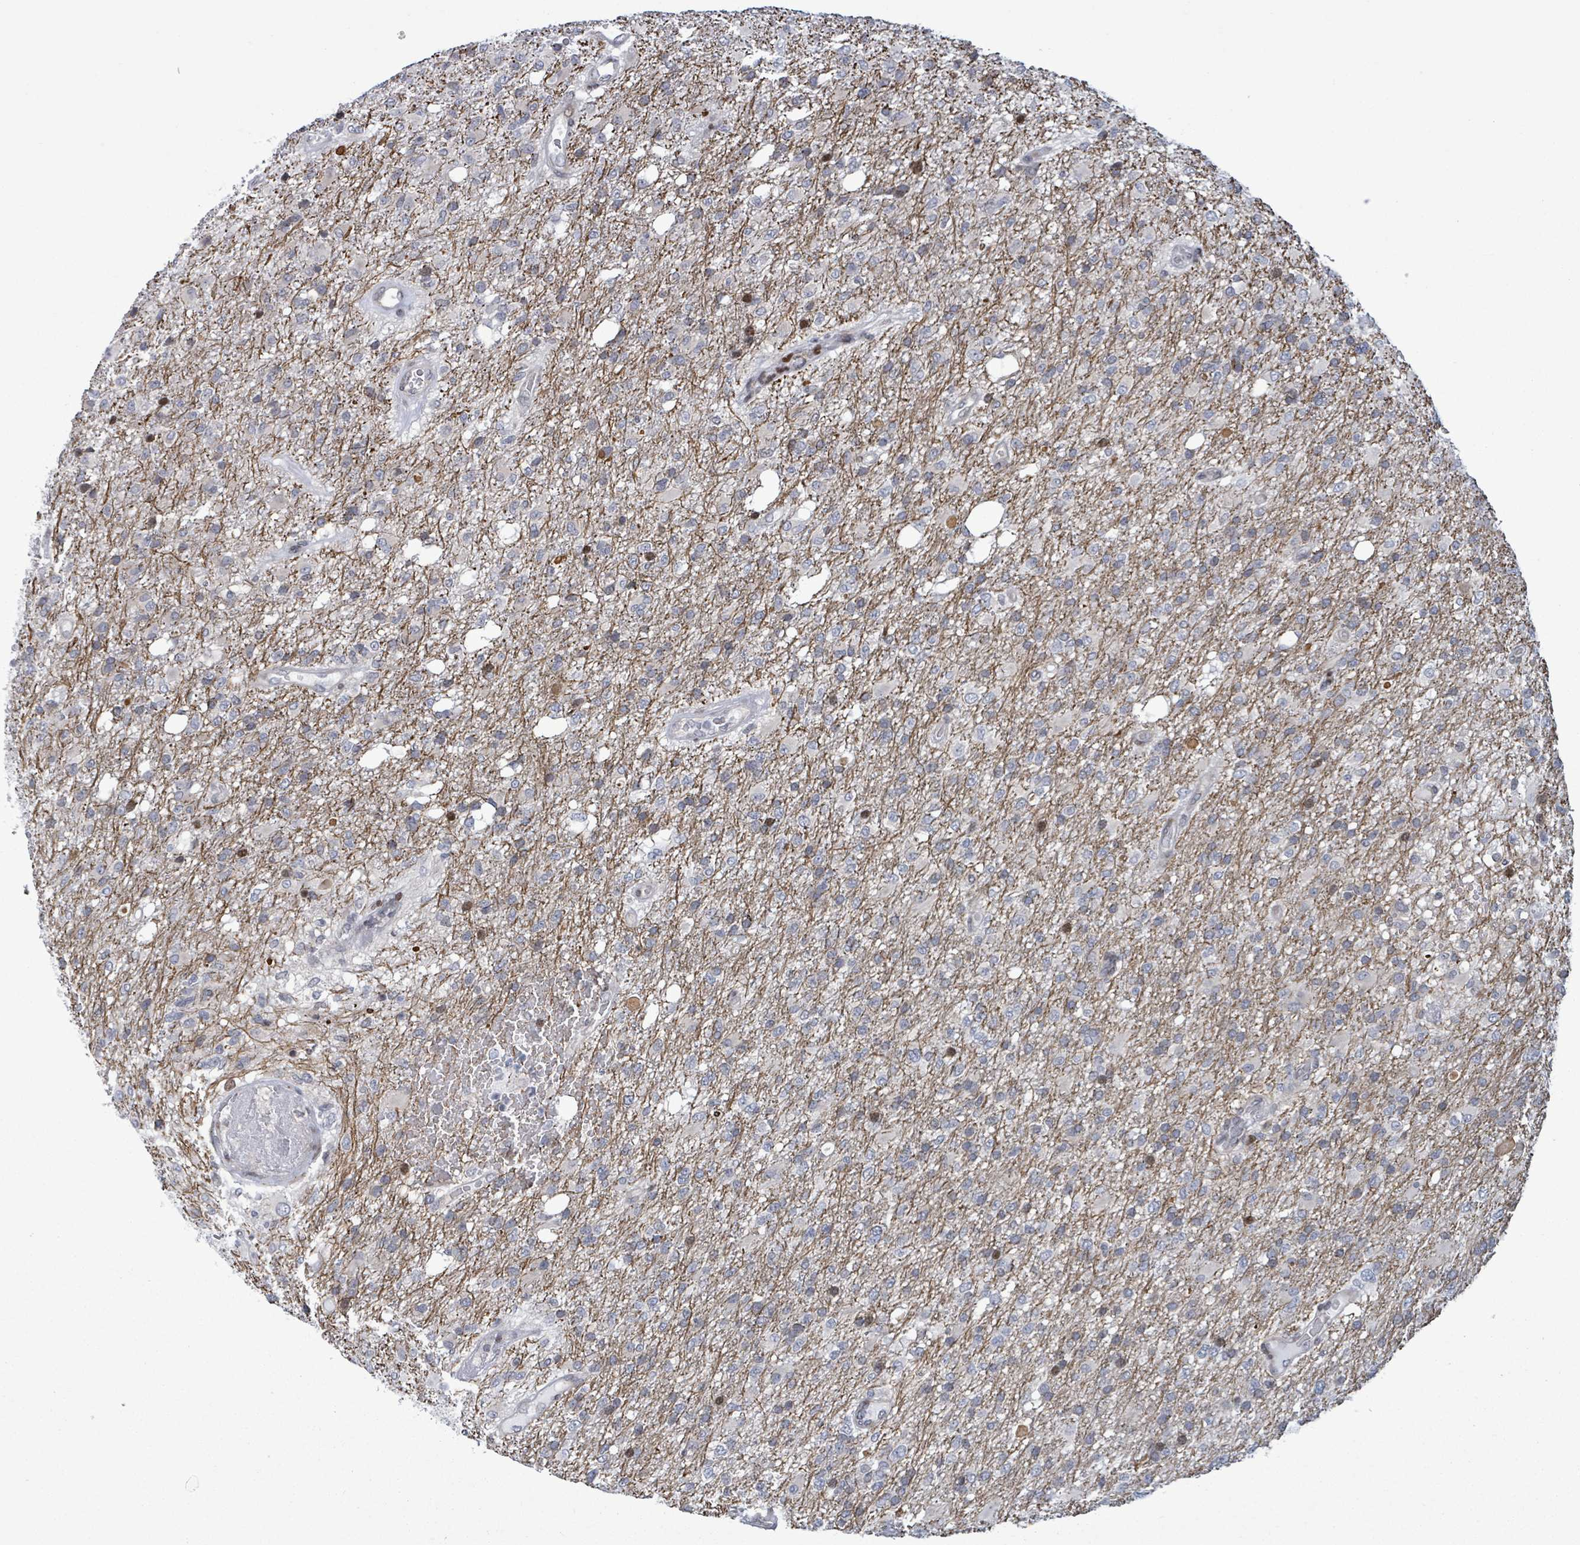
{"staining": {"intensity": "negative", "quantity": "none", "location": "none"}, "tissue": "glioma", "cell_type": "Tumor cells", "image_type": "cancer", "snomed": [{"axis": "morphology", "description": "Glioma, malignant, High grade"}, {"axis": "topography", "description": "Brain"}], "caption": "Immunohistochemistry image of glioma stained for a protein (brown), which displays no positivity in tumor cells. Nuclei are stained in blue.", "gene": "FNDC4", "patient": {"sex": "female", "age": 74}}